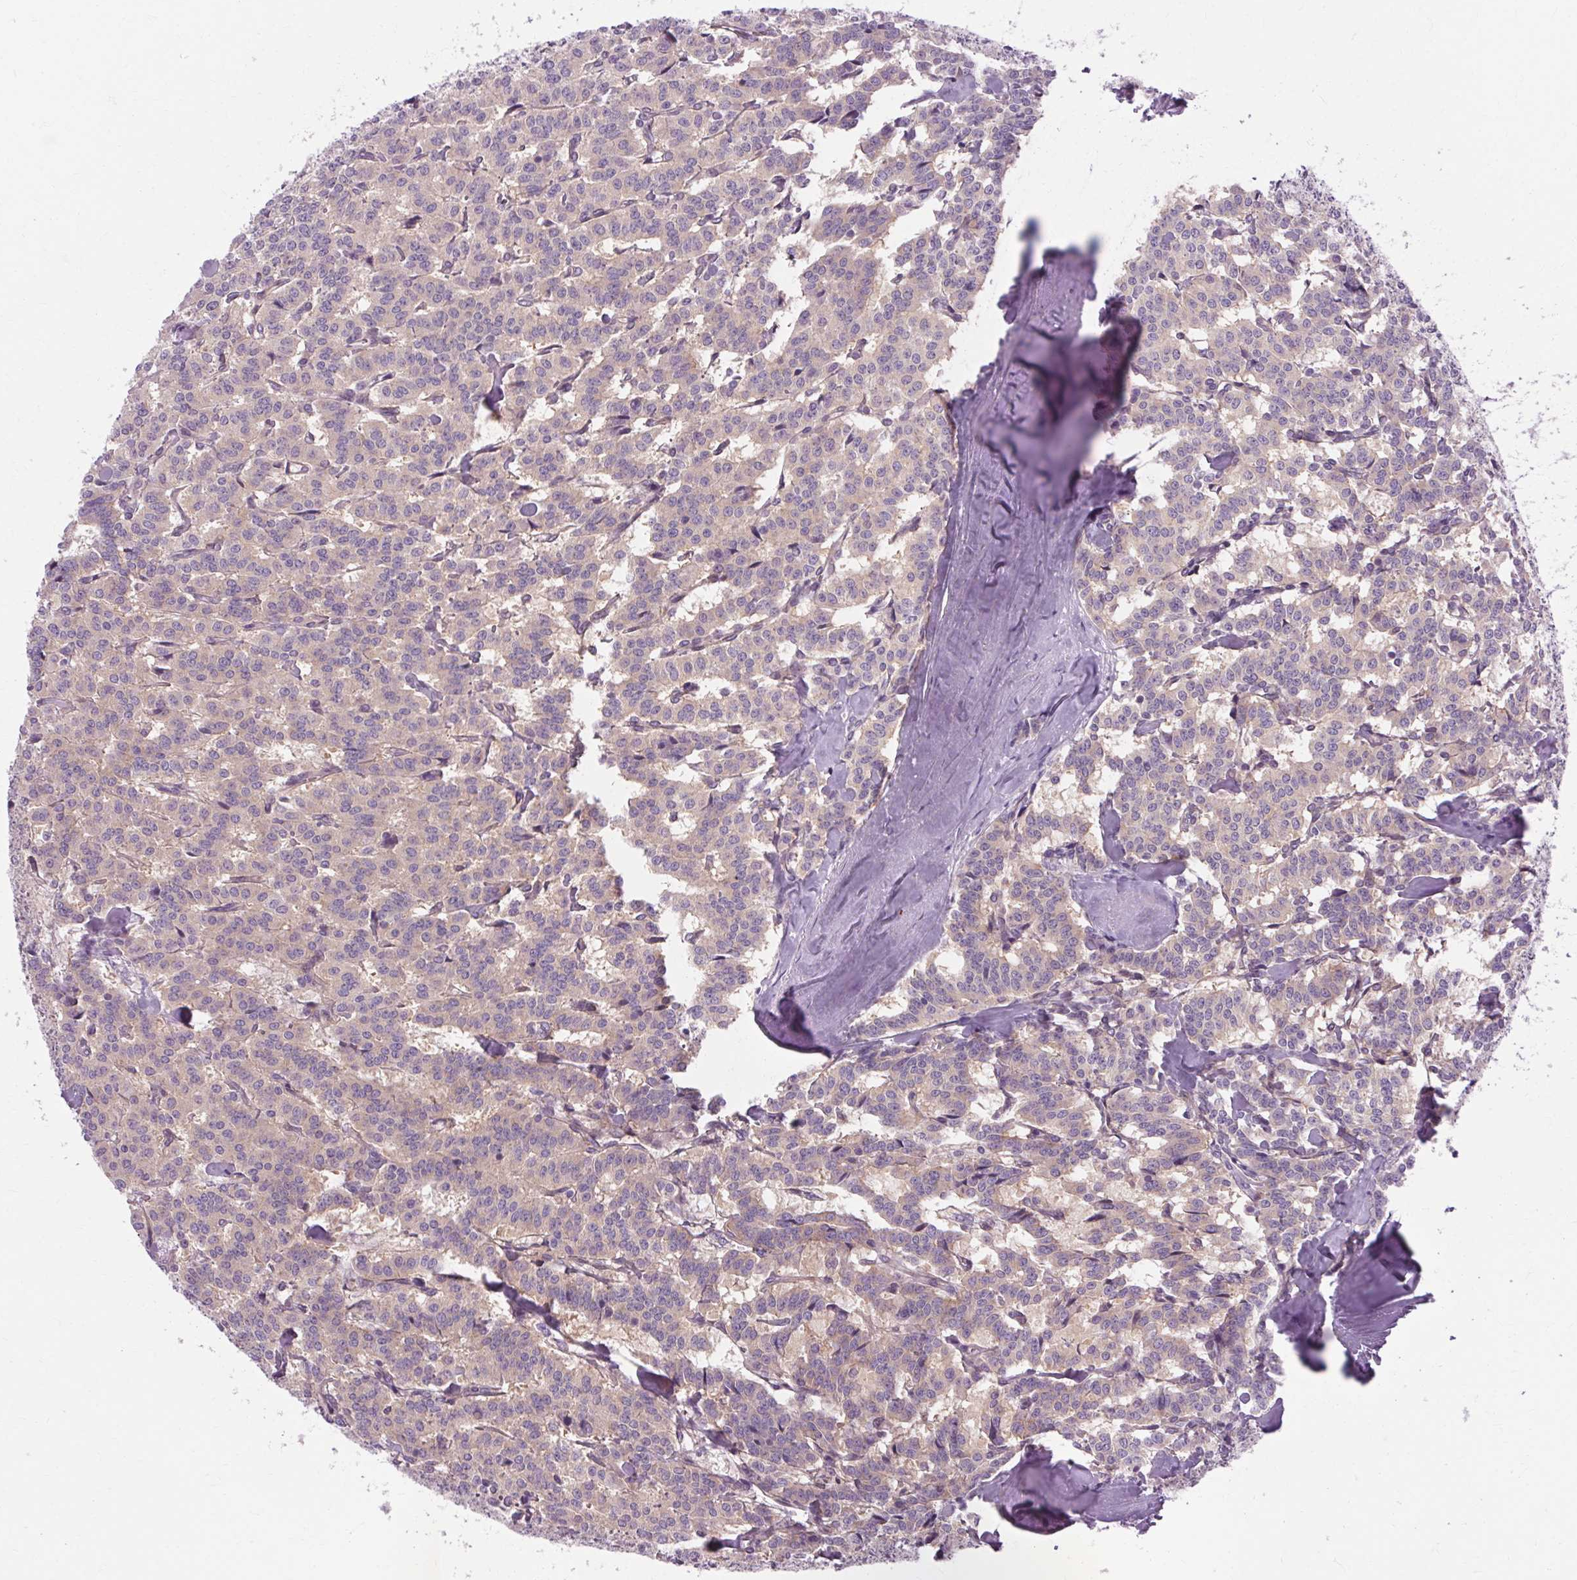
{"staining": {"intensity": "negative", "quantity": "none", "location": "none"}, "tissue": "carcinoid", "cell_type": "Tumor cells", "image_type": "cancer", "snomed": [{"axis": "morphology", "description": "Carcinoid, malignant, NOS"}, {"axis": "topography", "description": "Lung"}], "caption": "Carcinoid was stained to show a protein in brown. There is no significant staining in tumor cells.", "gene": "TM6SF1", "patient": {"sex": "female", "age": 46}}